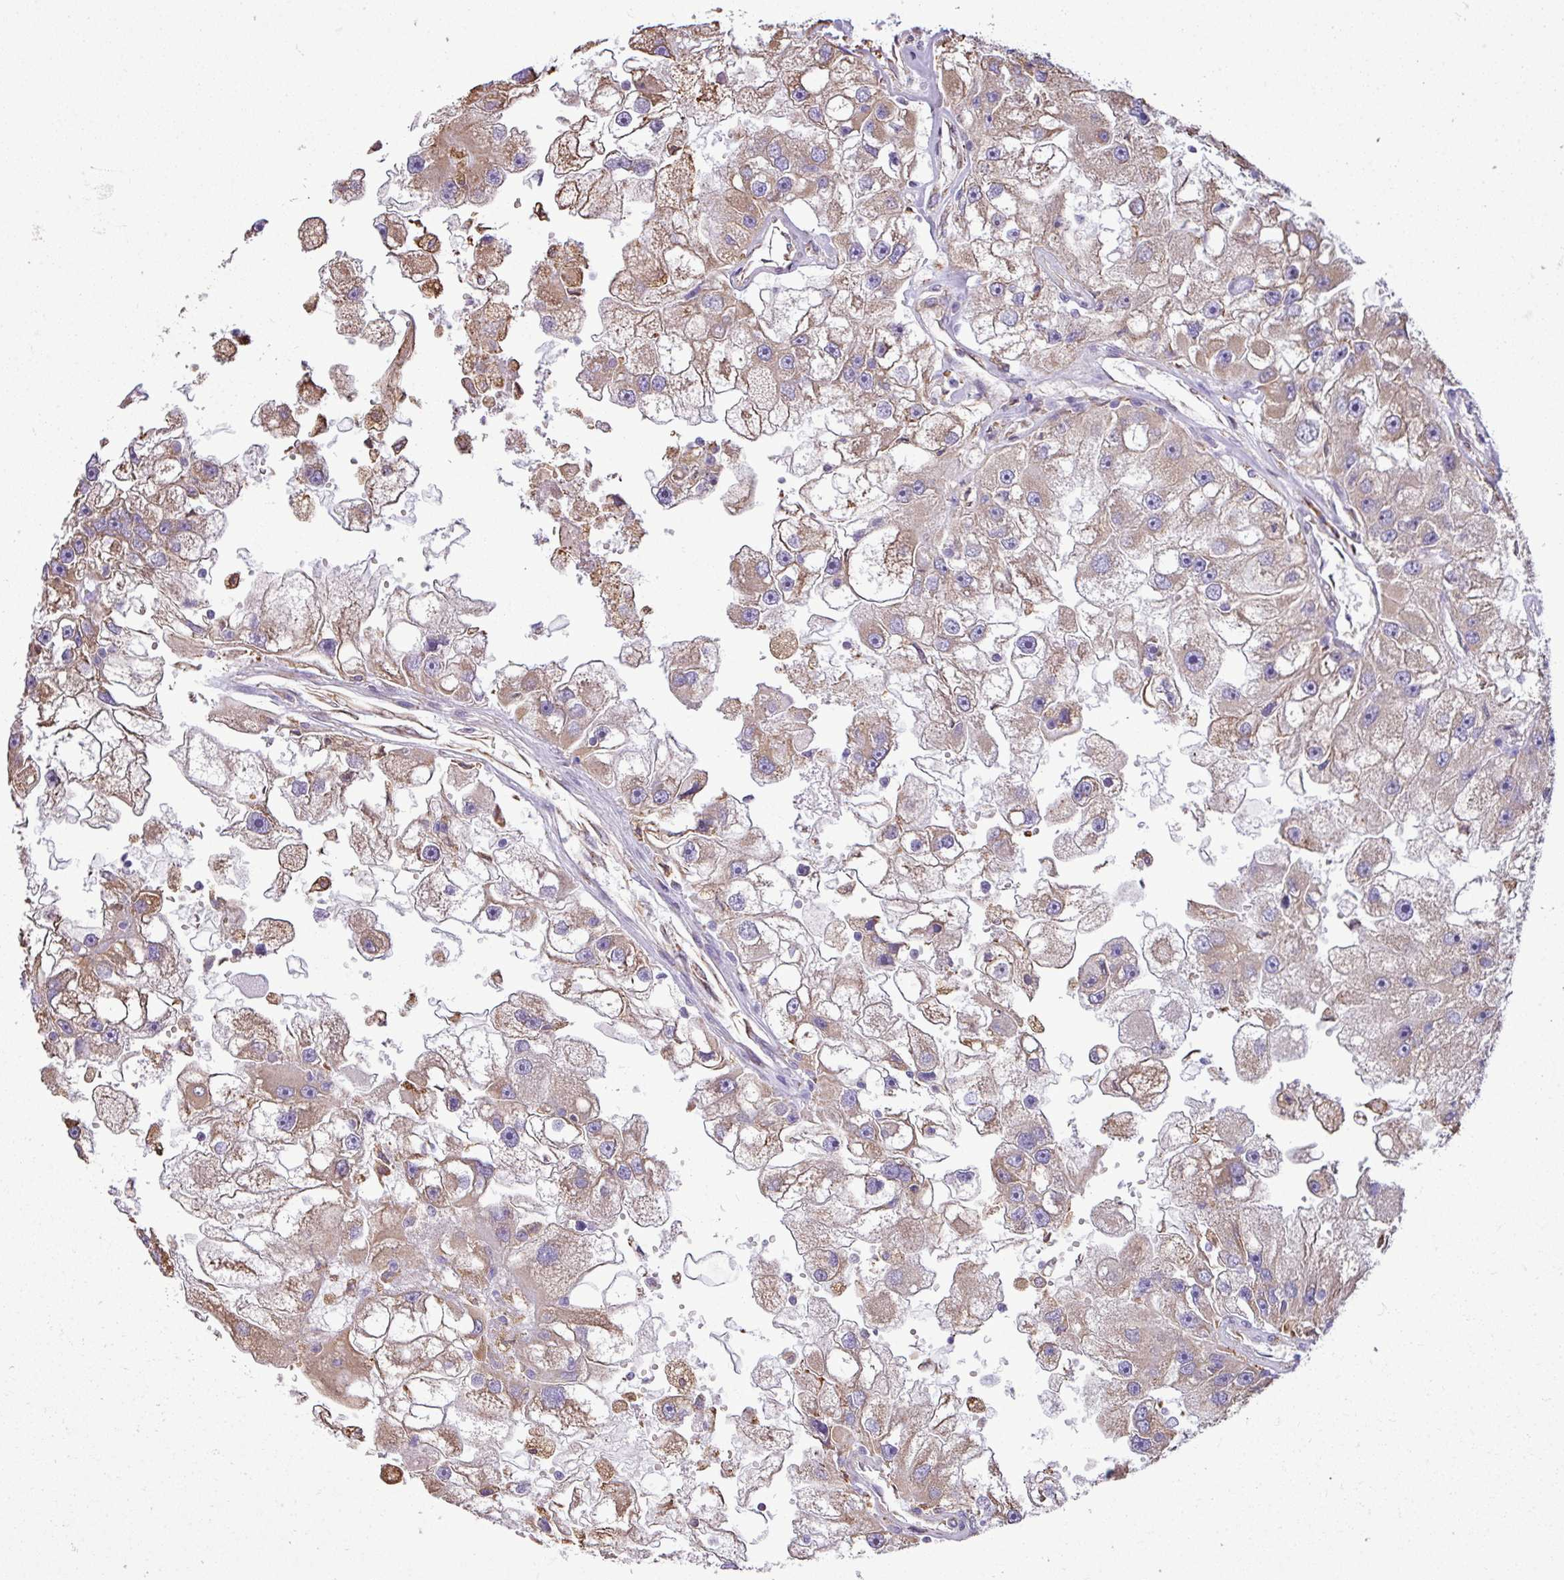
{"staining": {"intensity": "moderate", "quantity": ">75%", "location": "cytoplasmic/membranous"}, "tissue": "renal cancer", "cell_type": "Tumor cells", "image_type": "cancer", "snomed": [{"axis": "morphology", "description": "Adenocarcinoma, NOS"}, {"axis": "topography", "description": "Kidney"}], "caption": "Protein expression analysis of renal cancer (adenocarcinoma) reveals moderate cytoplasmic/membranous positivity in about >75% of tumor cells.", "gene": "ZSCAN5A", "patient": {"sex": "male", "age": 63}}